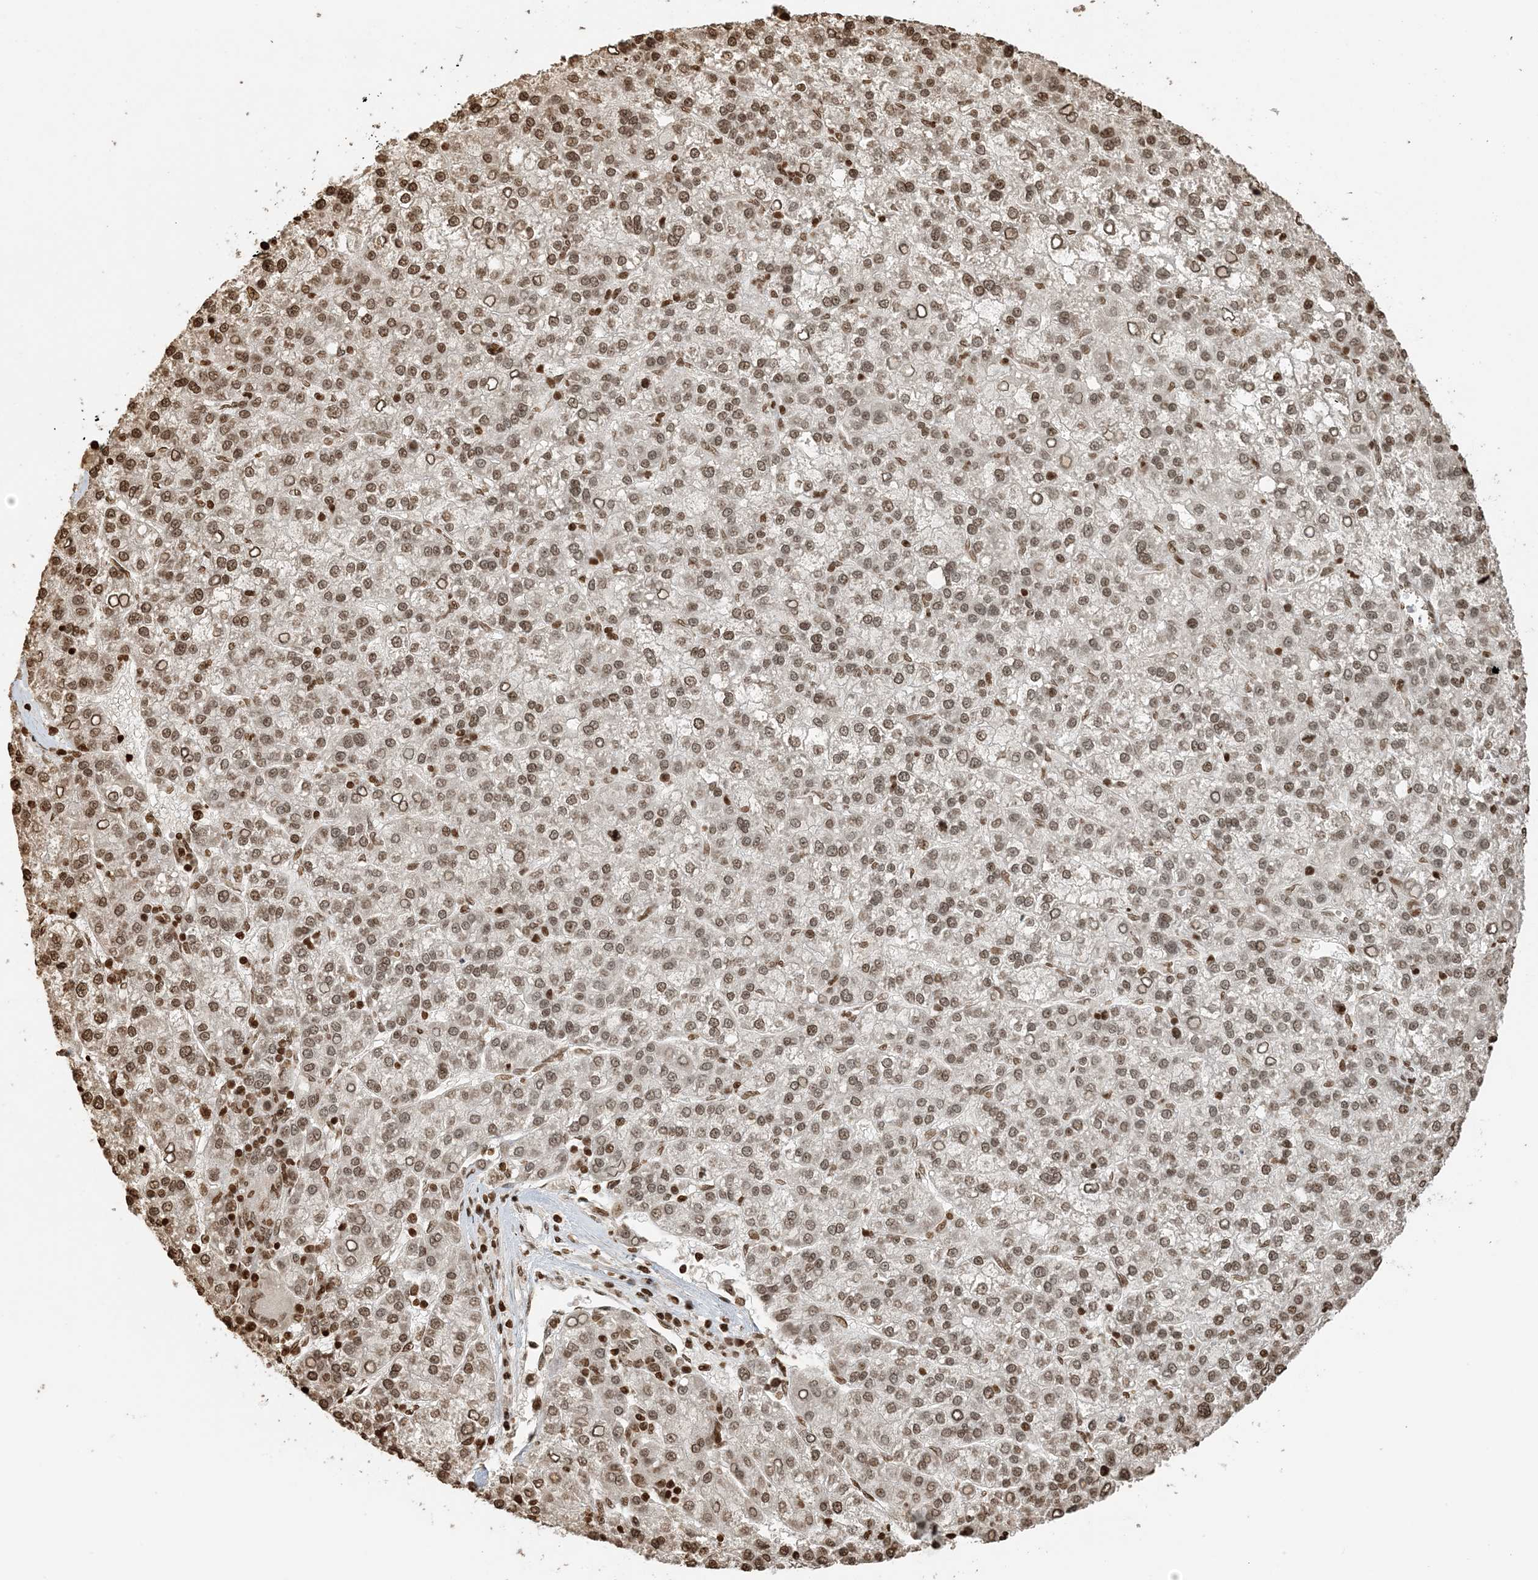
{"staining": {"intensity": "moderate", "quantity": ">75%", "location": "nuclear"}, "tissue": "liver cancer", "cell_type": "Tumor cells", "image_type": "cancer", "snomed": [{"axis": "morphology", "description": "Carcinoma, Hepatocellular, NOS"}, {"axis": "topography", "description": "Liver"}], "caption": "Liver cancer (hepatocellular carcinoma) stained with immunohistochemistry exhibits moderate nuclear expression in about >75% of tumor cells.", "gene": "H3-3B", "patient": {"sex": "female", "age": 58}}